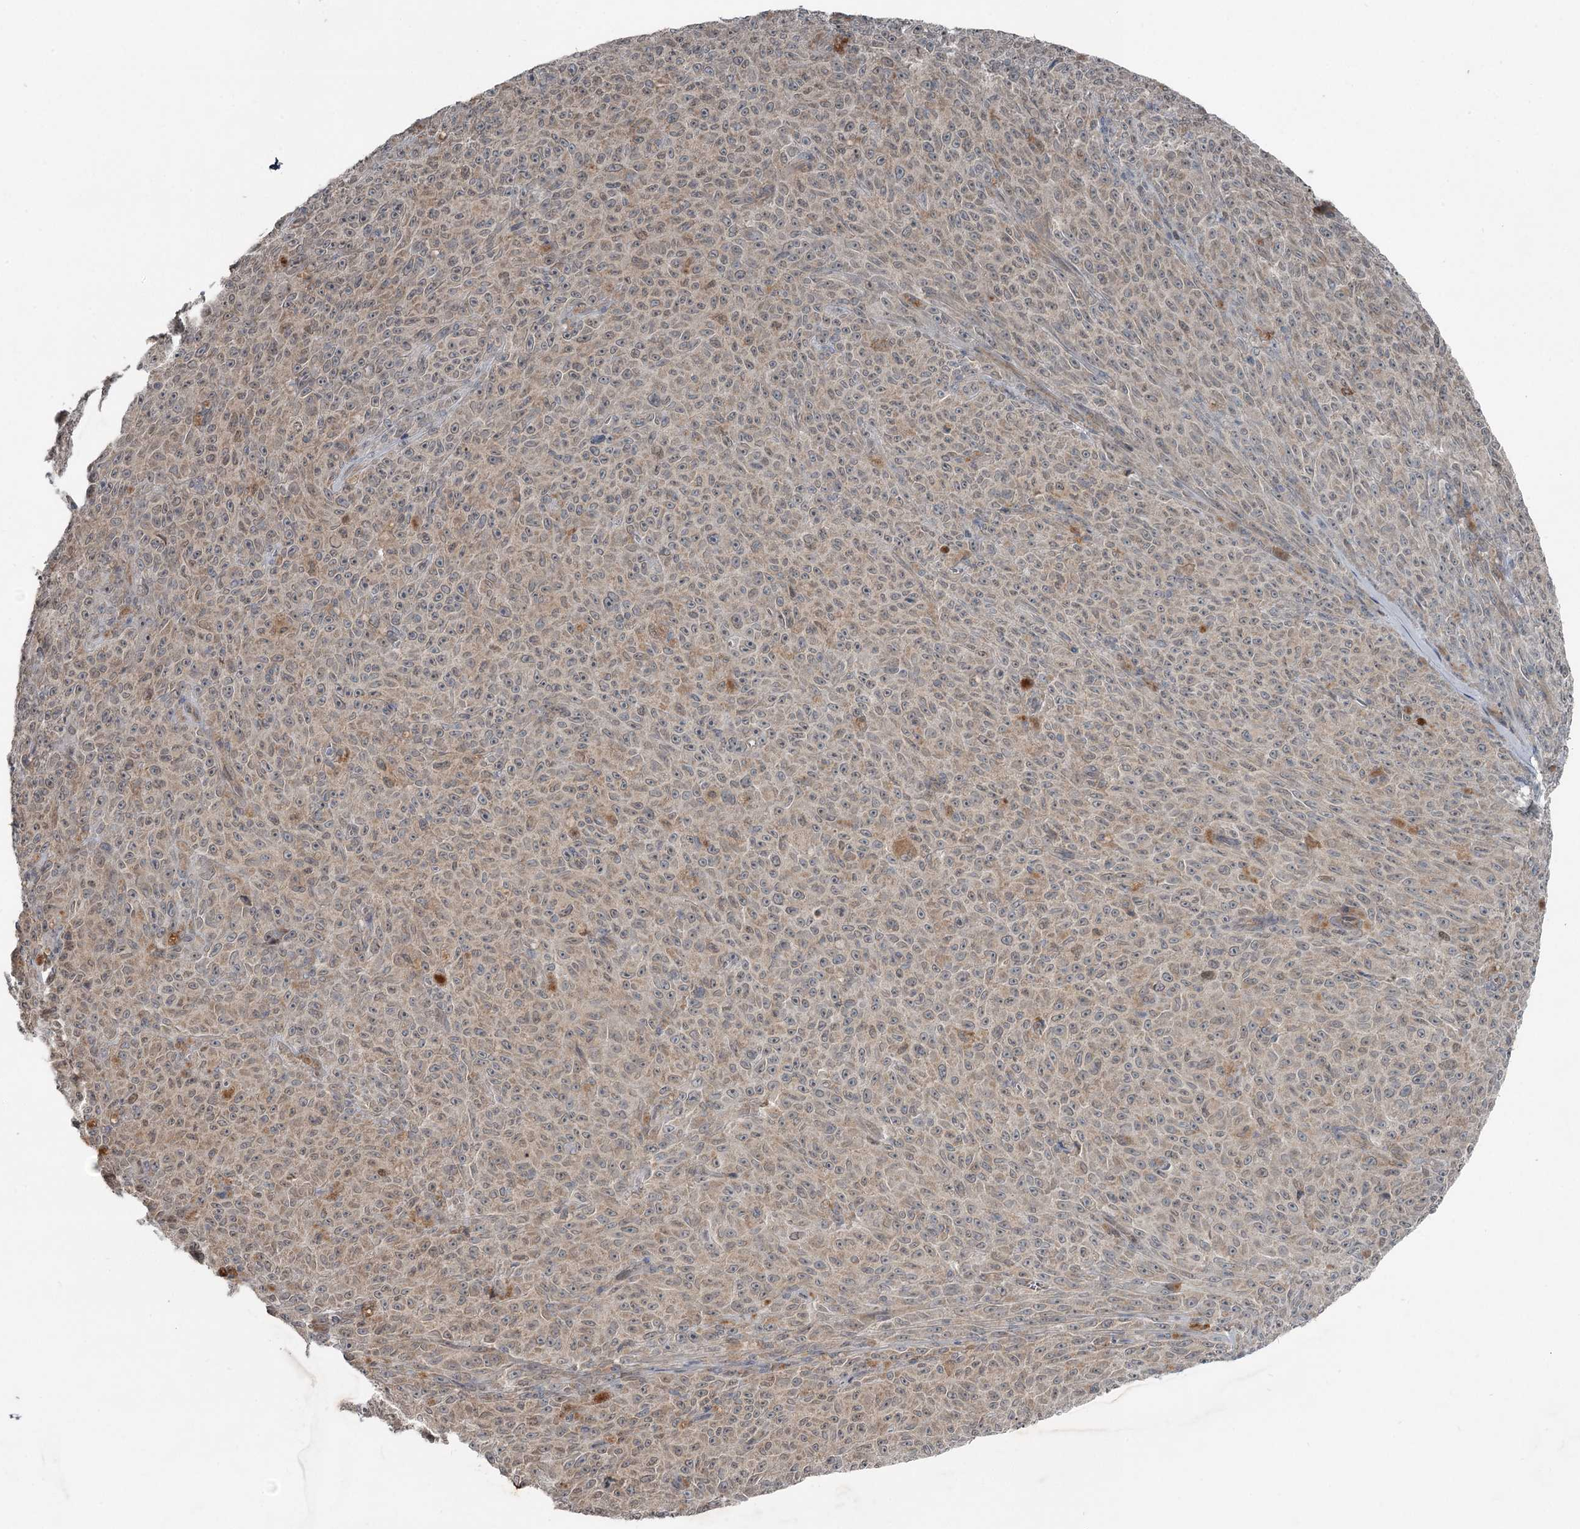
{"staining": {"intensity": "negative", "quantity": "none", "location": "none"}, "tissue": "melanoma", "cell_type": "Tumor cells", "image_type": "cancer", "snomed": [{"axis": "morphology", "description": "Malignant melanoma, NOS"}, {"axis": "topography", "description": "Skin"}], "caption": "Malignant melanoma was stained to show a protein in brown. There is no significant expression in tumor cells.", "gene": "SLC39A8", "patient": {"sex": "female", "age": 82}}